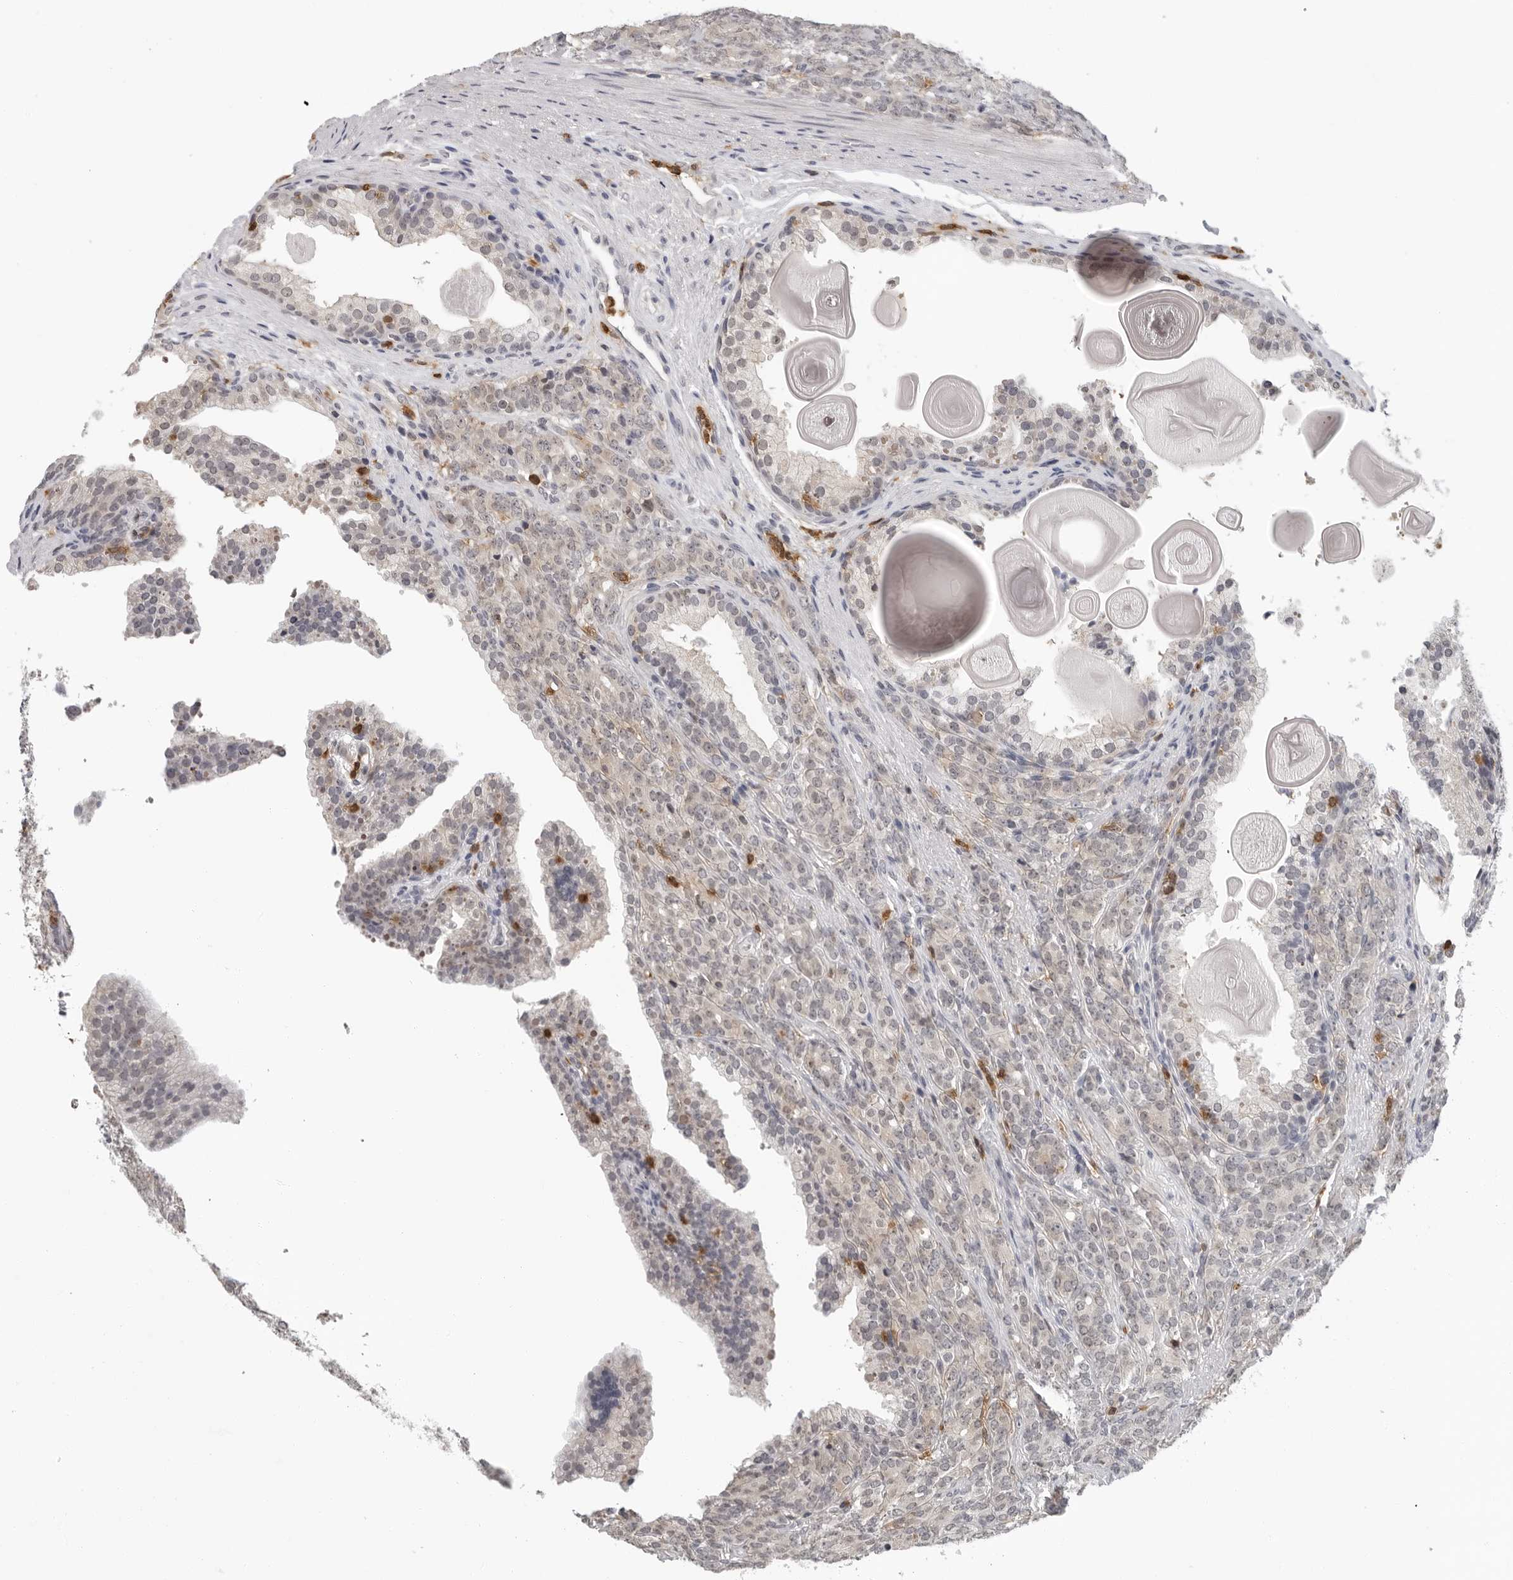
{"staining": {"intensity": "negative", "quantity": "none", "location": "none"}, "tissue": "prostate cancer", "cell_type": "Tumor cells", "image_type": "cancer", "snomed": [{"axis": "morphology", "description": "Adenocarcinoma, High grade"}, {"axis": "topography", "description": "Prostate"}], "caption": "Photomicrograph shows no significant protein positivity in tumor cells of adenocarcinoma (high-grade) (prostate).", "gene": "HSPH1", "patient": {"sex": "male", "age": 62}}